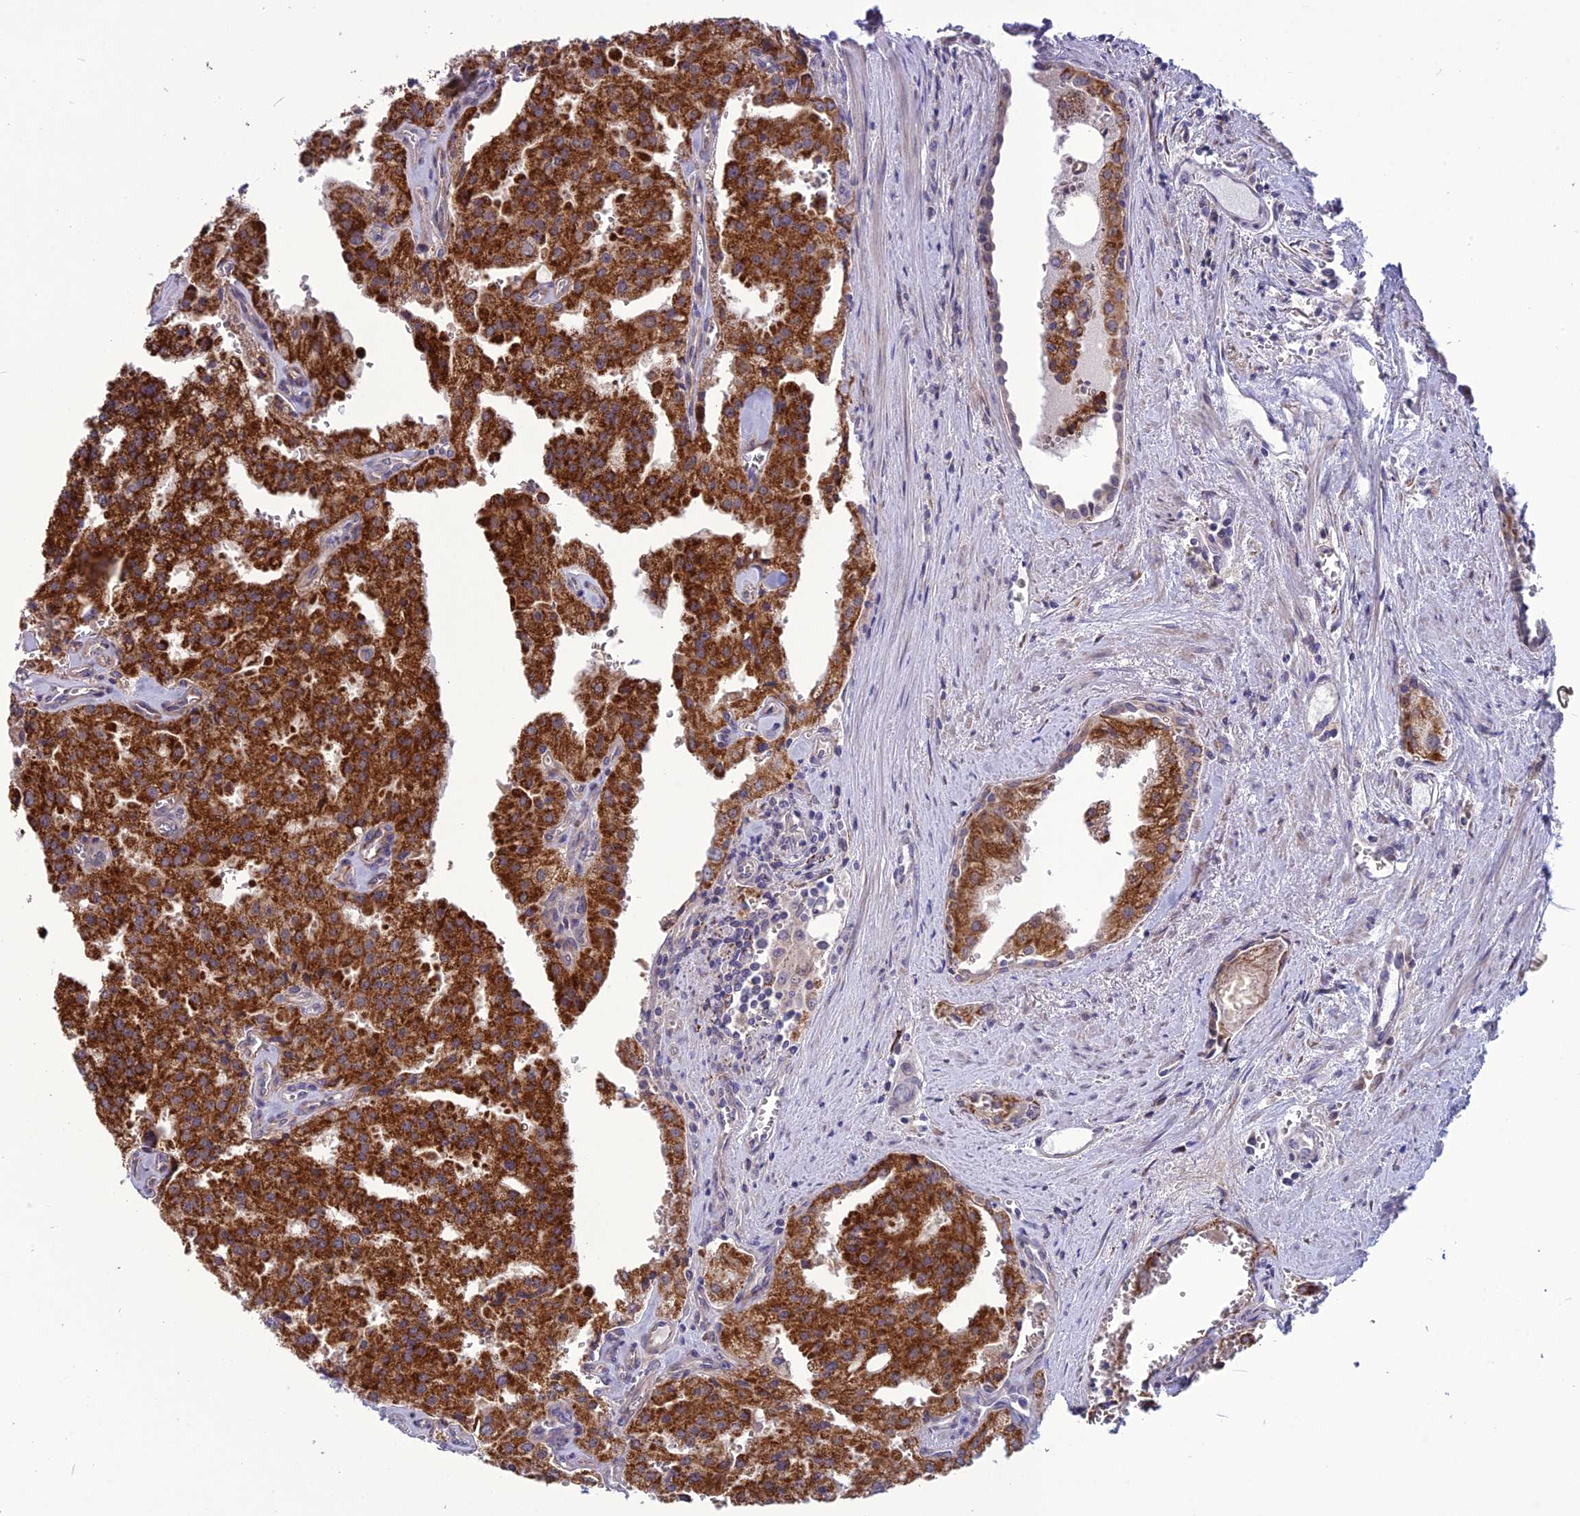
{"staining": {"intensity": "strong", "quantity": ">75%", "location": "cytoplasmic/membranous"}, "tissue": "prostate cancer", "cell_type": "Tumor cells", "image_type": "cancer", "snomed": [{"axis": "morphology", "description": "Adenocarcinoma, High grade"}, {"axis": "topography", "description": "Prostate"}], "caption": "High-power microscopy captured an IHC photomicrograph of prostate cancer, revealing strong cytoplasmic/membranous staining in approximately >75% of tumor cells. The protein is shown in brown color, while the nuclei are stained blue.", "gene": "PSMF1", "patient": {"sex": "male", "age": 68}}